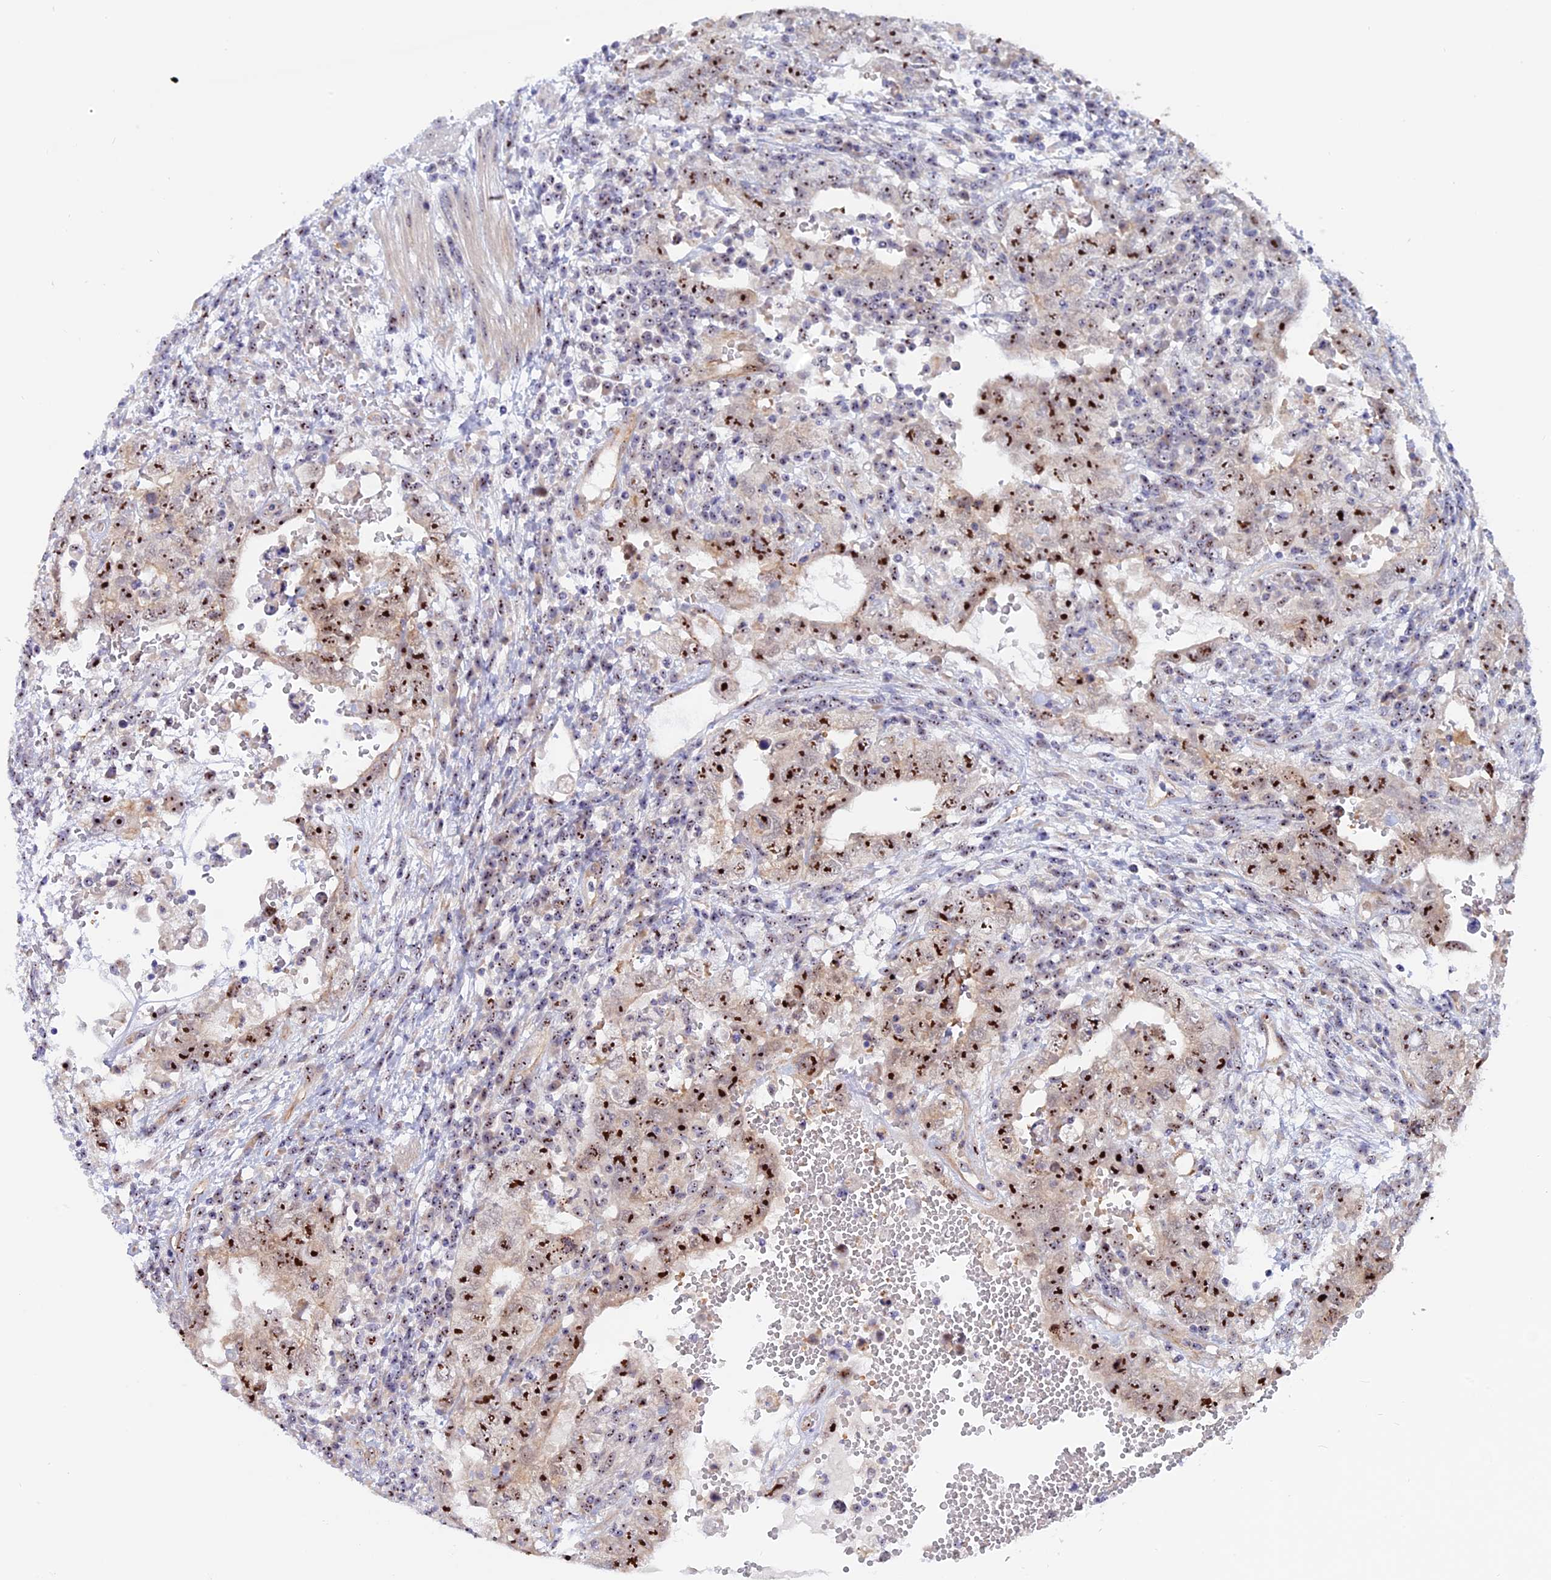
{"staining": {"intensity": "strong", "quantity": ">75%", "location": "nuclear"}, "tissue": "testis cancer", "cell_type": "Tumor cells", "image_type": "cancer", "snomed": [{"axis": "morphology", "description": "Carcinoma, Embryonal, NOS"}, {"axis": "topography", "description": "Testis"}], "caption": "Immunohistochemistry staining of testis cancer (embryonal carcinoma), which shows high levels of strong nuclear staining in about >75% of tumor cells indicating strong nuclear protein staining. The staining was performed using DAB (3,3'-diaminobenzidine) (brown) for protein detection and nuclei were counterstained in hematoxylin (blue).", "gene": "DBNDD1", "patient": {"sex": "male", "age": 26}}